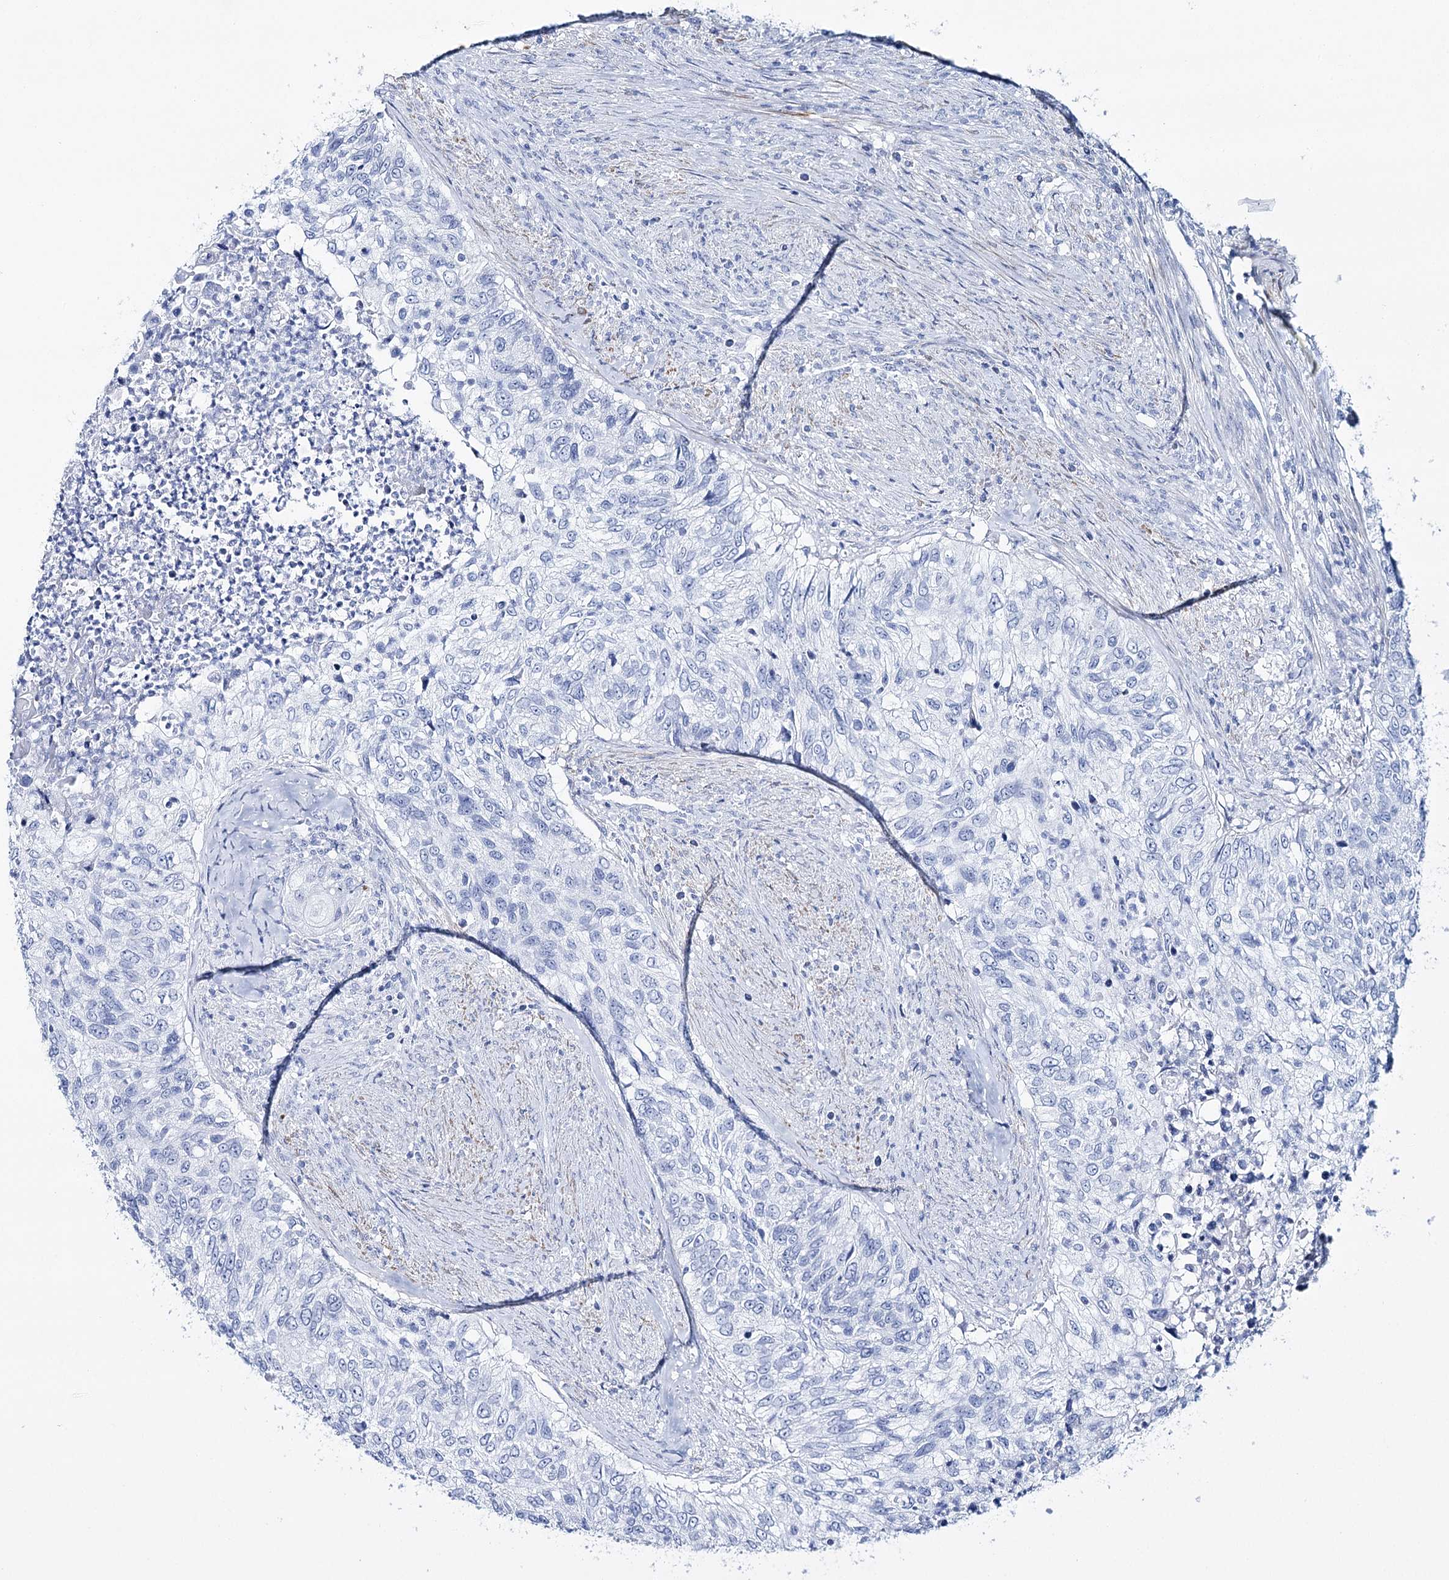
{"staining": {"intensity": "negative", "quantity": "none", "location": "none"}, "tissue": "urothelial cancer", "cell_type": "Tumor cells", "image_type": "cancer", "snomed": [{"axis": "morphology", "description": "Urothelial carcinoma, High grade"}, {"axis": "topography", "description": "Urinary bladder"}], "caption": "There is no significant positivity in tumor cells of urothelial cancer.", "gene": "CSN3", "patient": {"sex": "female", "age": 60}}